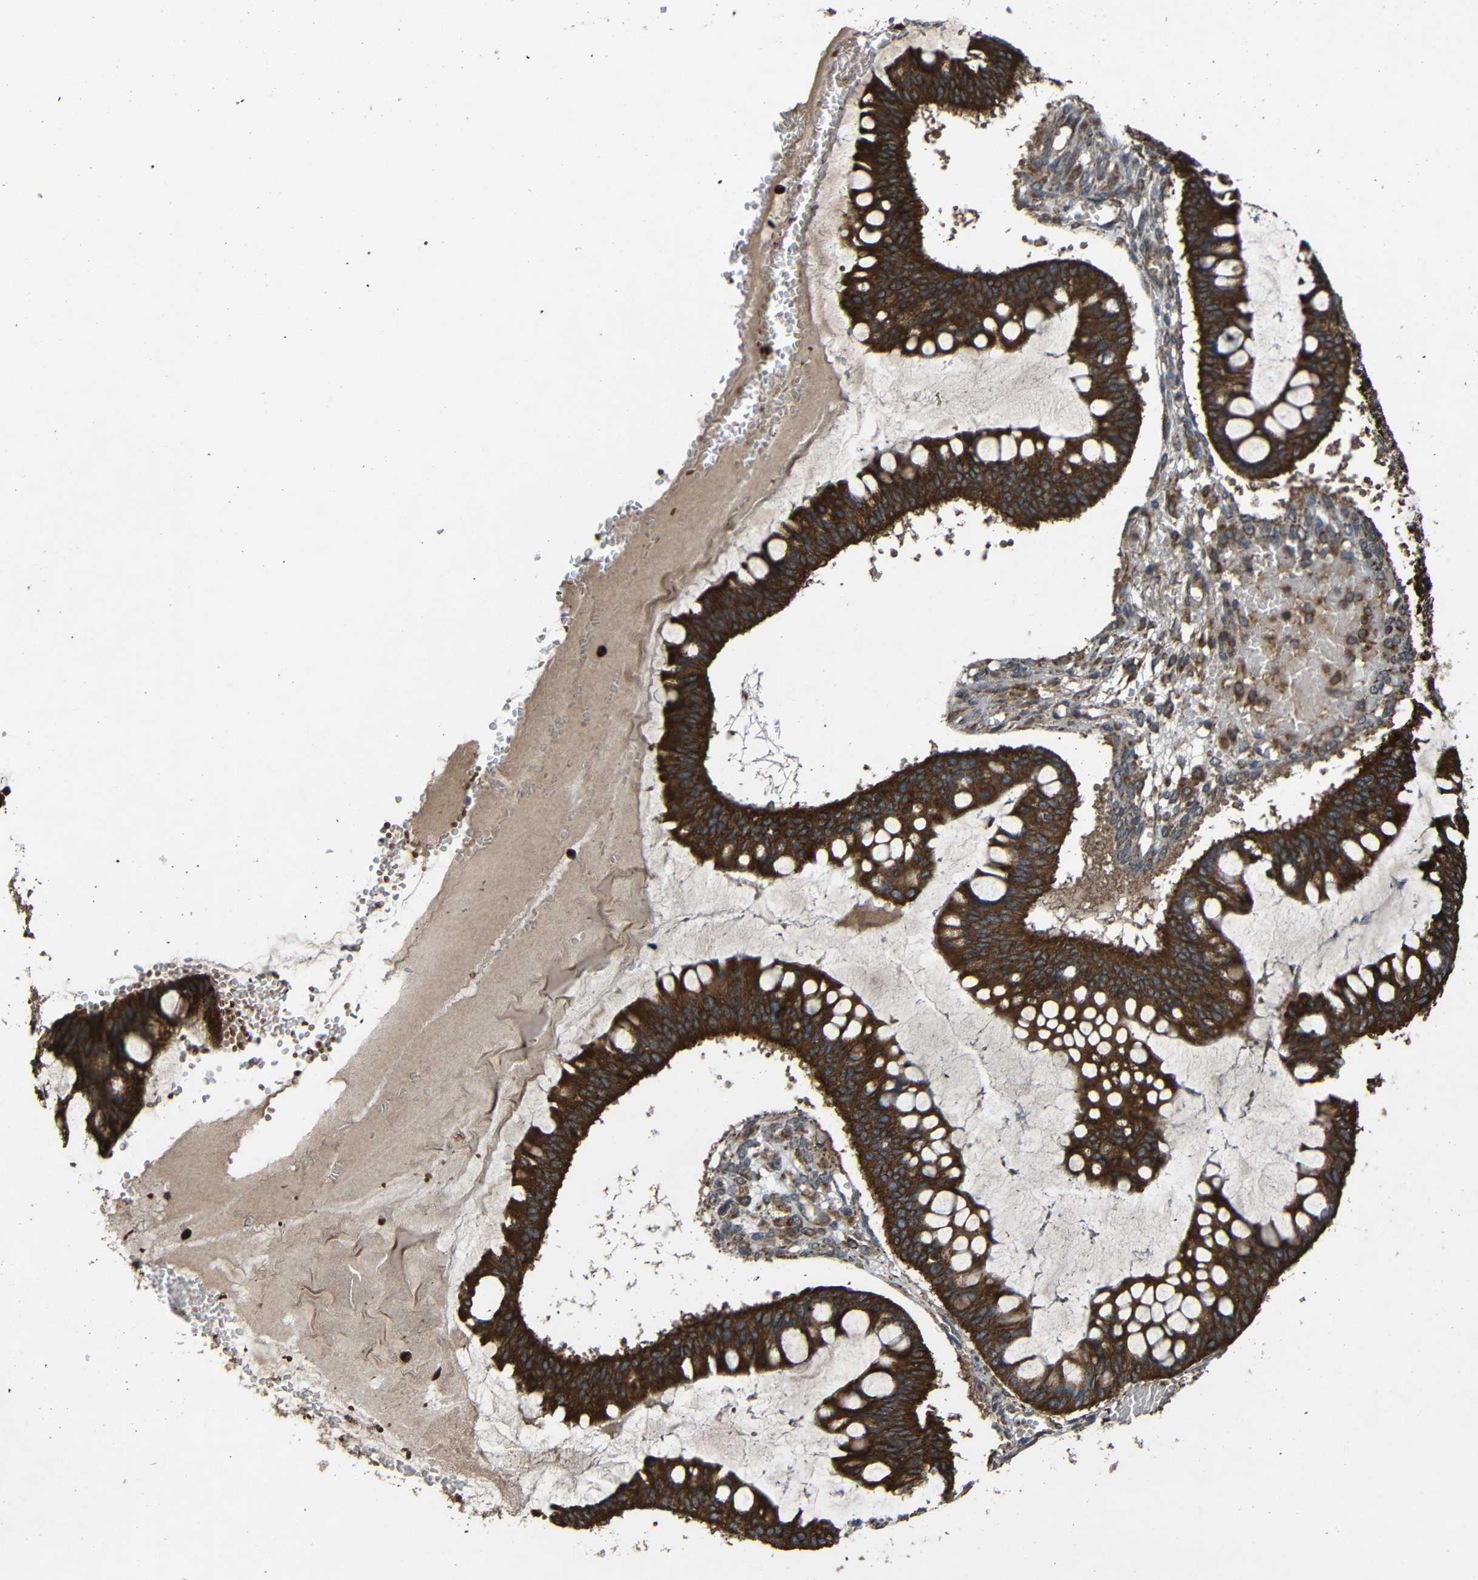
{"staining": {"intensity": "strong", "quantity": ">75%", "location": "cytoplasmic/membranous"}, "tissue": "ovarian cancer", "cell_type": "Tumor cells", "image_type": "cancer", "snomed": [{"axis": "morphology", "description": "Cystadenocarcinoma, mucinous, NOS"}, {"axis": "topography", "description": "Ovary"}], "caption": "Ovarian cancer (mucinous cystadenocarcinoma) stained with DAB IHC reveals high levels of strong cytoplasmic/membranous positivity in about >75% of tumor cells.", "gene": "C1GALT1", "patient": {"sex": "female", "age": 73}}